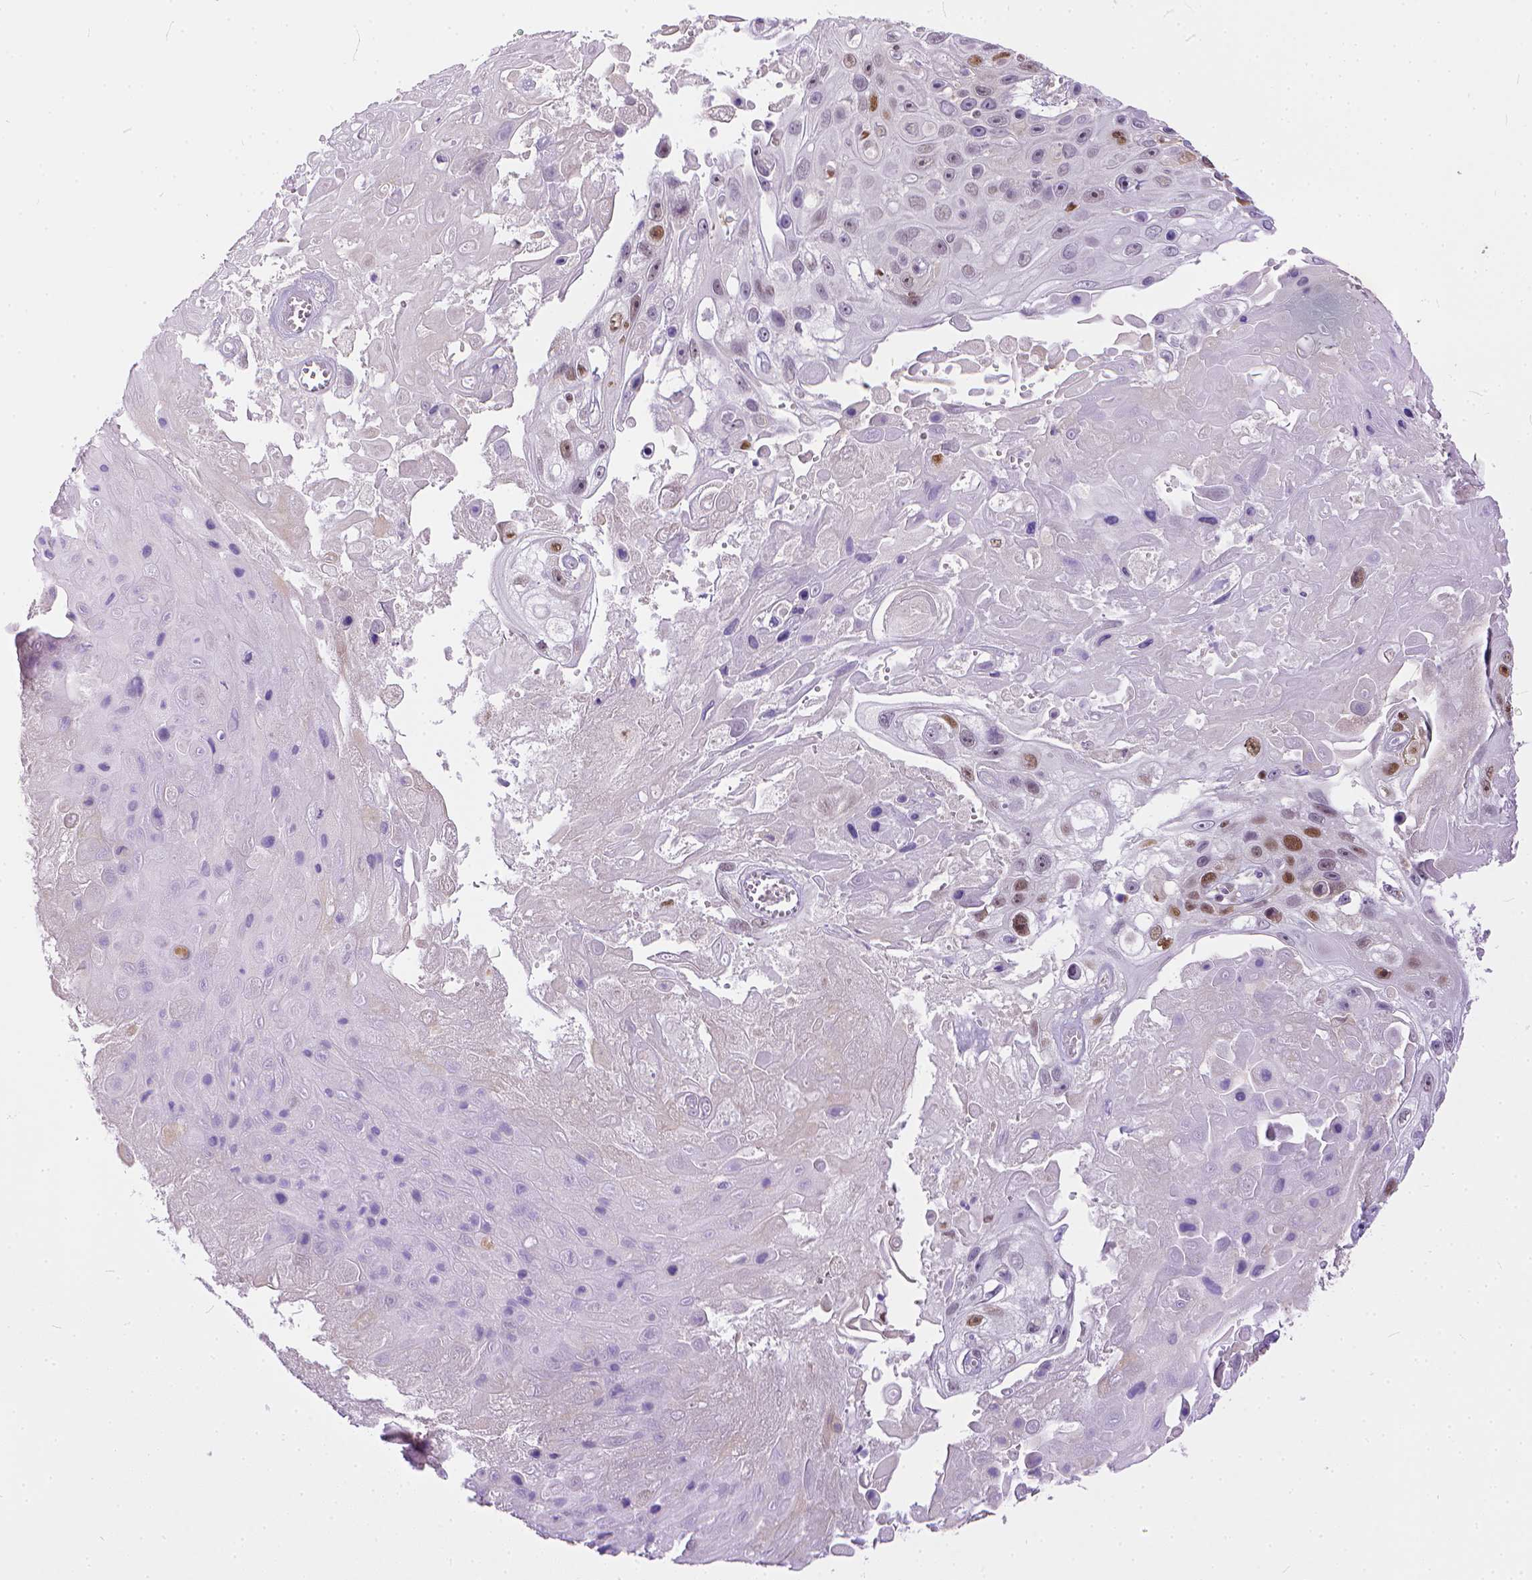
{"staining": {"intensity": "moderate", "quantity": ">75%", "location": "nuclear"}, "tissue": "skin cancer", "cell_type": "Tumor cells", "image_type": "cancer", "snomed": [{"axis": "morphology", "description": "Squamous cell carcinoma, NOS"}, {"axis": "topography", "description": "Skin"}], "caption": "About >75% of tumor cells in human skin squamous cell carcinoma display moderate nuclear protein staining as visualized by brown immunohistochemical staining.", "gene": "ERCC1", "patient": {"sex": "male", "age": 82}}